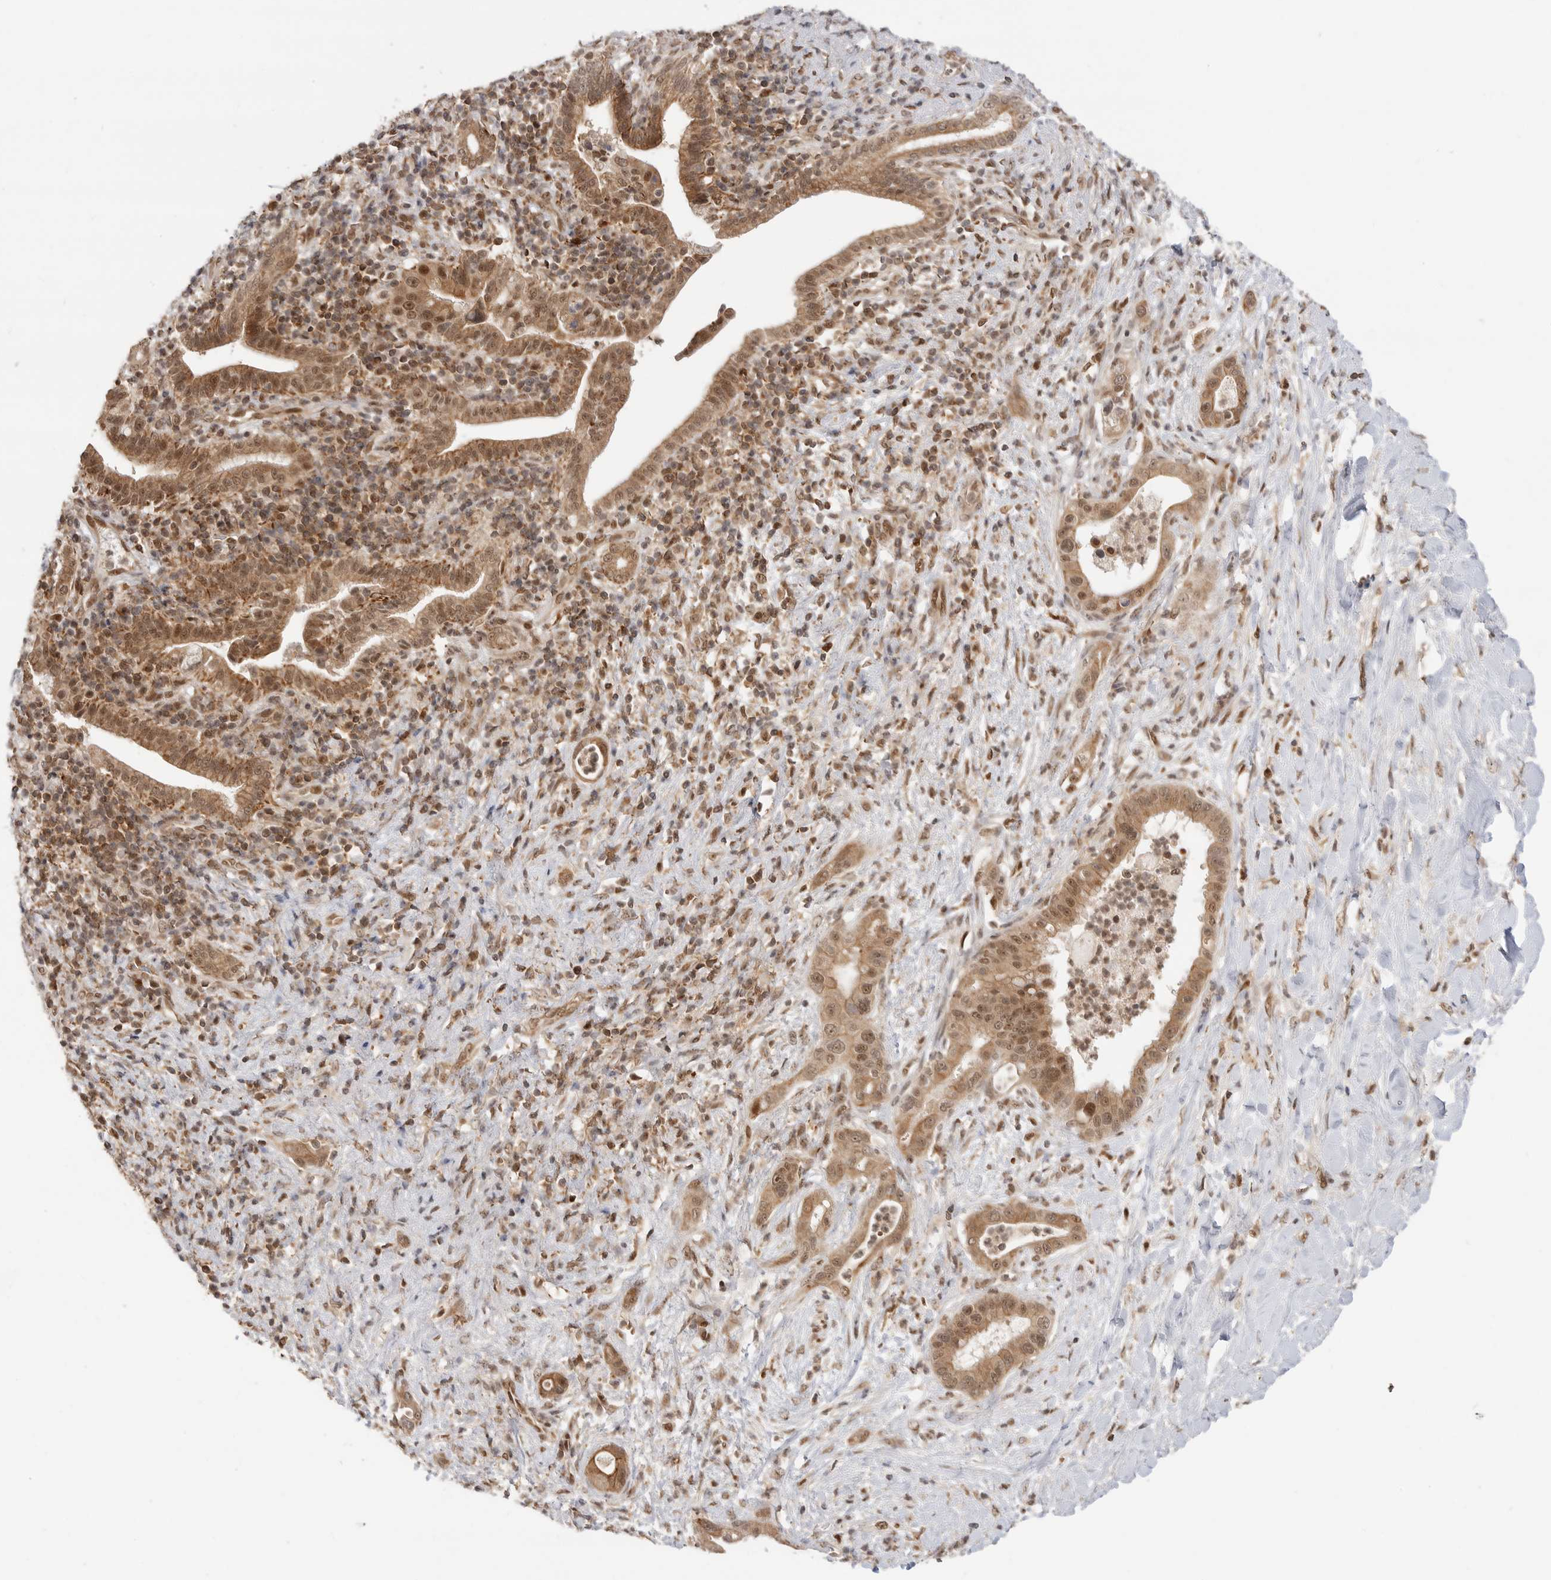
{"staining": {"intensity": "moderate", "quantity": ">75%", "location": "cytoplasmic/membranous,nuclear"}, "tissue": "liver cancer", "cell_type": "Tumor cells", "image_type": "cancer", "snomed": [{"axis": "morphology", "description": "Cholangiocarcinoma"}, {"axis": "topography", "description": "Liver"}], "caption": "Moderate cytoplasmic/membranous and nuclear staining is present in approximately >75% of tumor cells in liver cancer (cholangiocarcinoma).", "gene": "ALKAL1", "patient": {"sex": "female", "age": 54}}